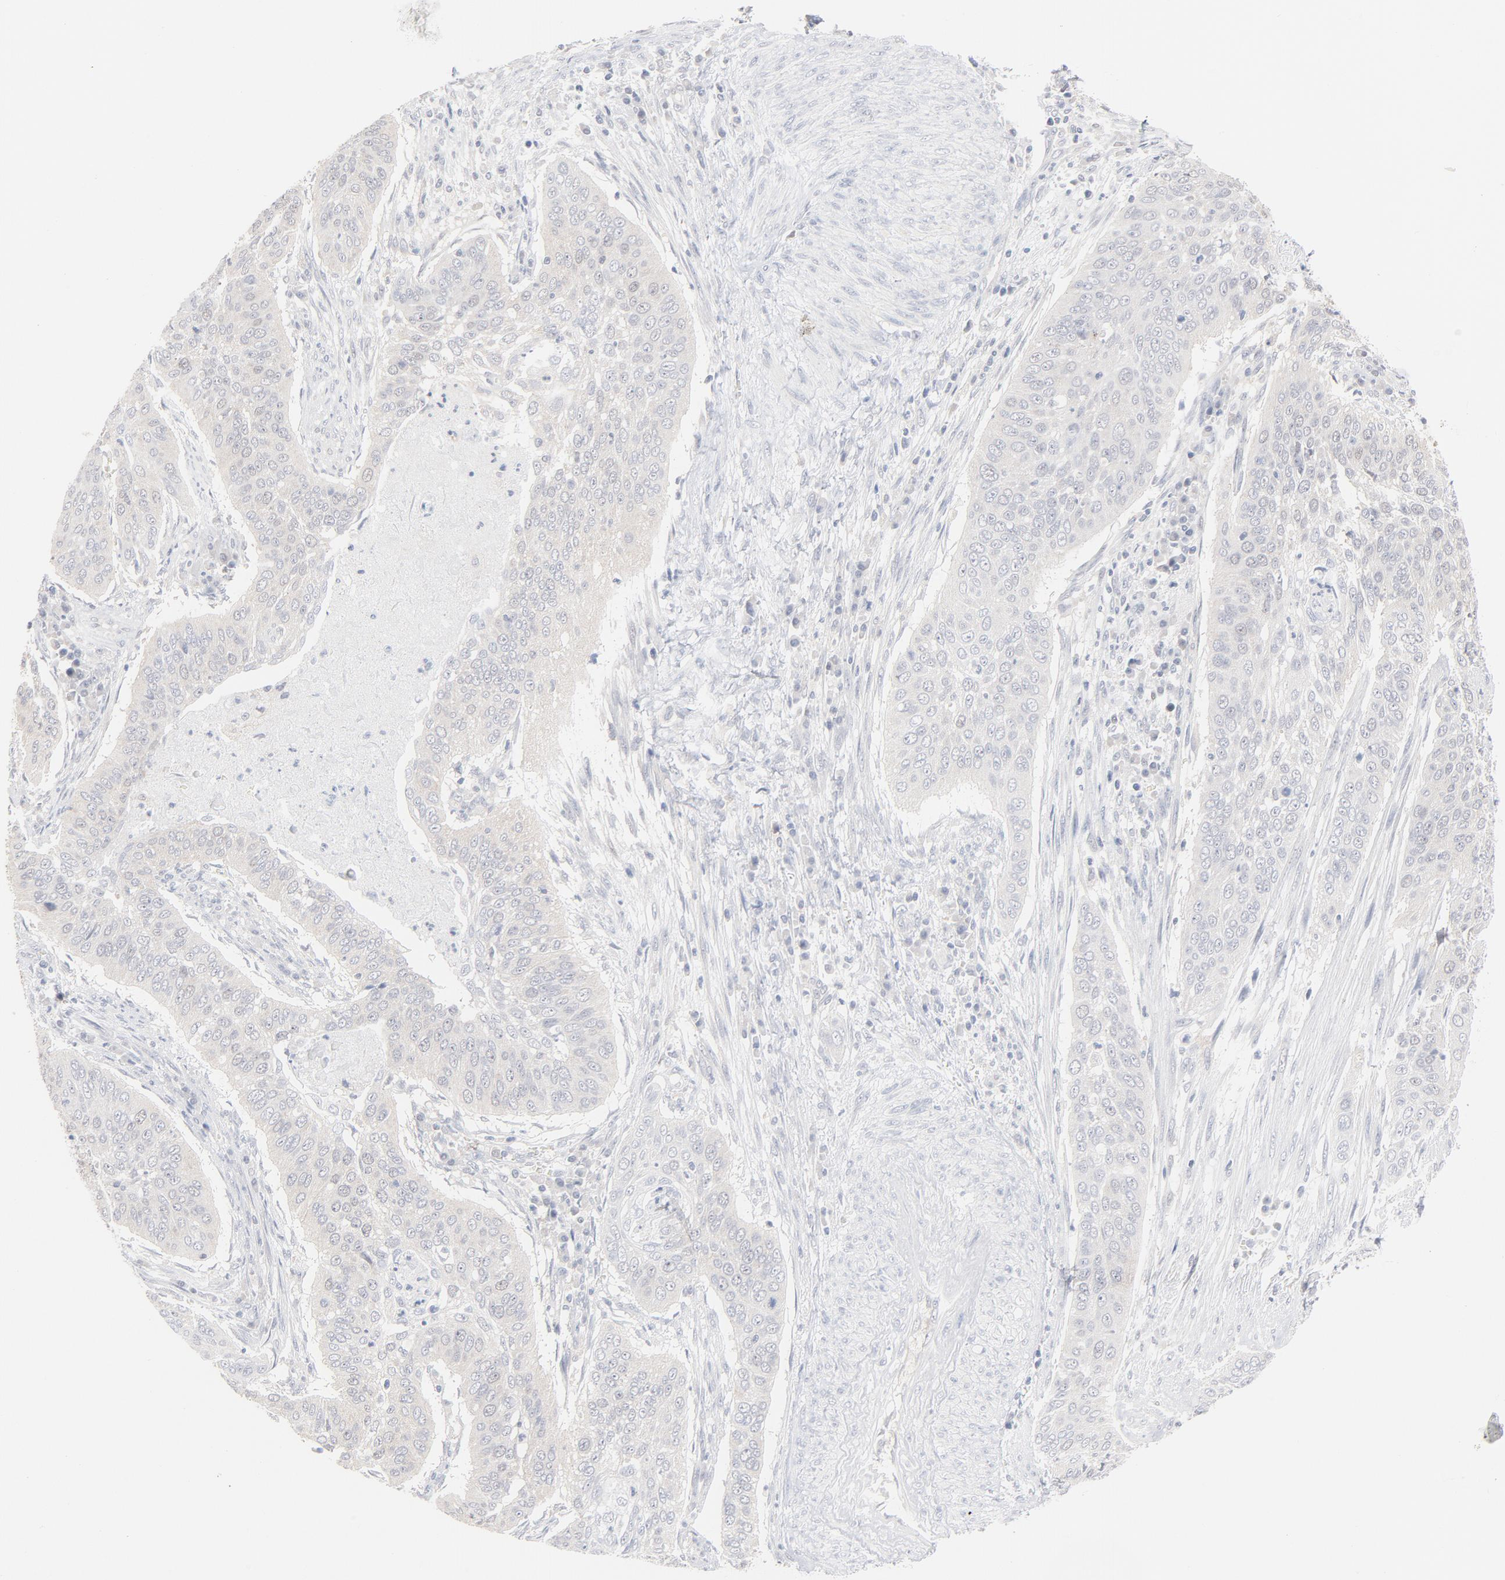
{"staining": {"intensity": "negative", "quantity": "none", "location": "none"}, "tissue": "cervical cancer", "cell_type": "Tumor cells", "image_type": "cancer", "snomed": [{"axis": "morphology", "description": "Squamous cell carcinoma, NOS"}, {"axis": "topography", "description": "Cervix"}], "caption": "Immunohistochemistry of cervical cancer (squamous cell carcinoma) shows no staining in tumor cells.", "gene": "UBL4A", "patient": {"sex": "female", "age": 39}}